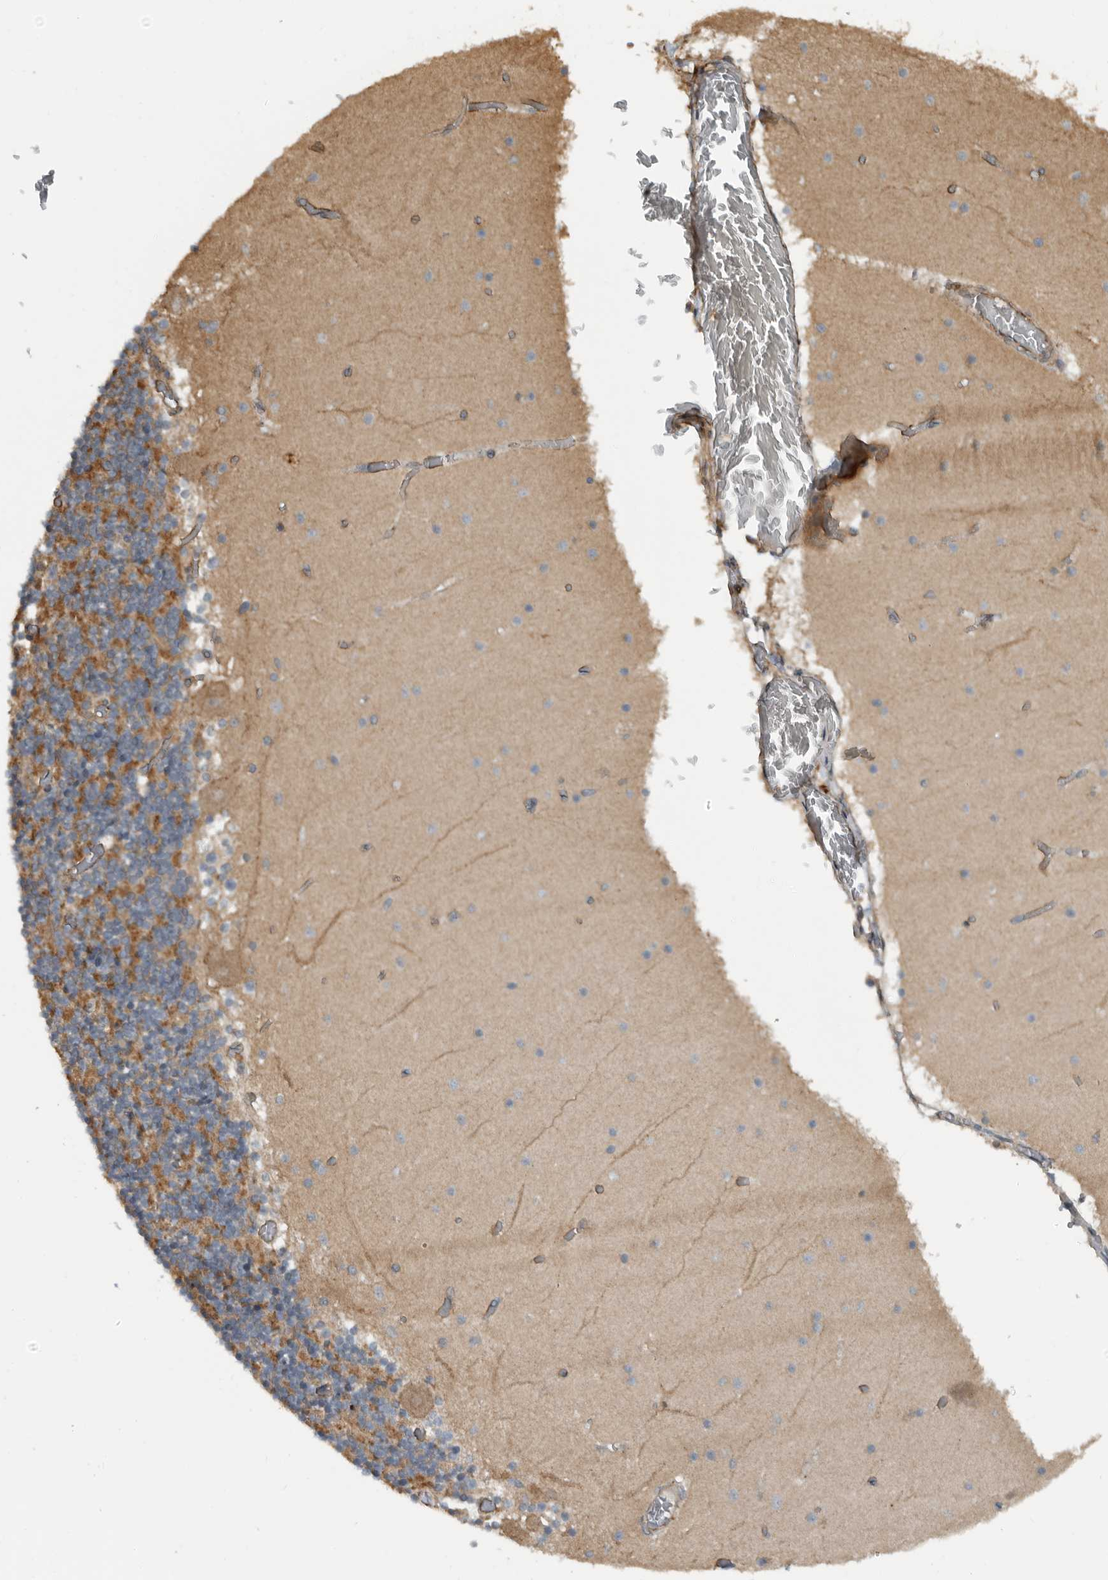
{"staining": {"intensity": "moderate", "quantity": "25%-75%", "location": "cytoplasmic/membranous"}, "tissue": "cerebellum", "cell_type": "Cells in granular layer", "image_type": "normal", "snomed": [{"axis": "morphology", "description": "Normal tissue, NOS"}, {"axis": "topography", "description": "Cerebellum"}], "caption": "This histopathology image demonstrates IHC staining of benign human cerebellum, with medium moderate cytoplasmic/membranous expression in approximately 25%-75% of cells in granular layer.", "gene": "AMFR", "patient": {"sex": "female", "age": 28}}